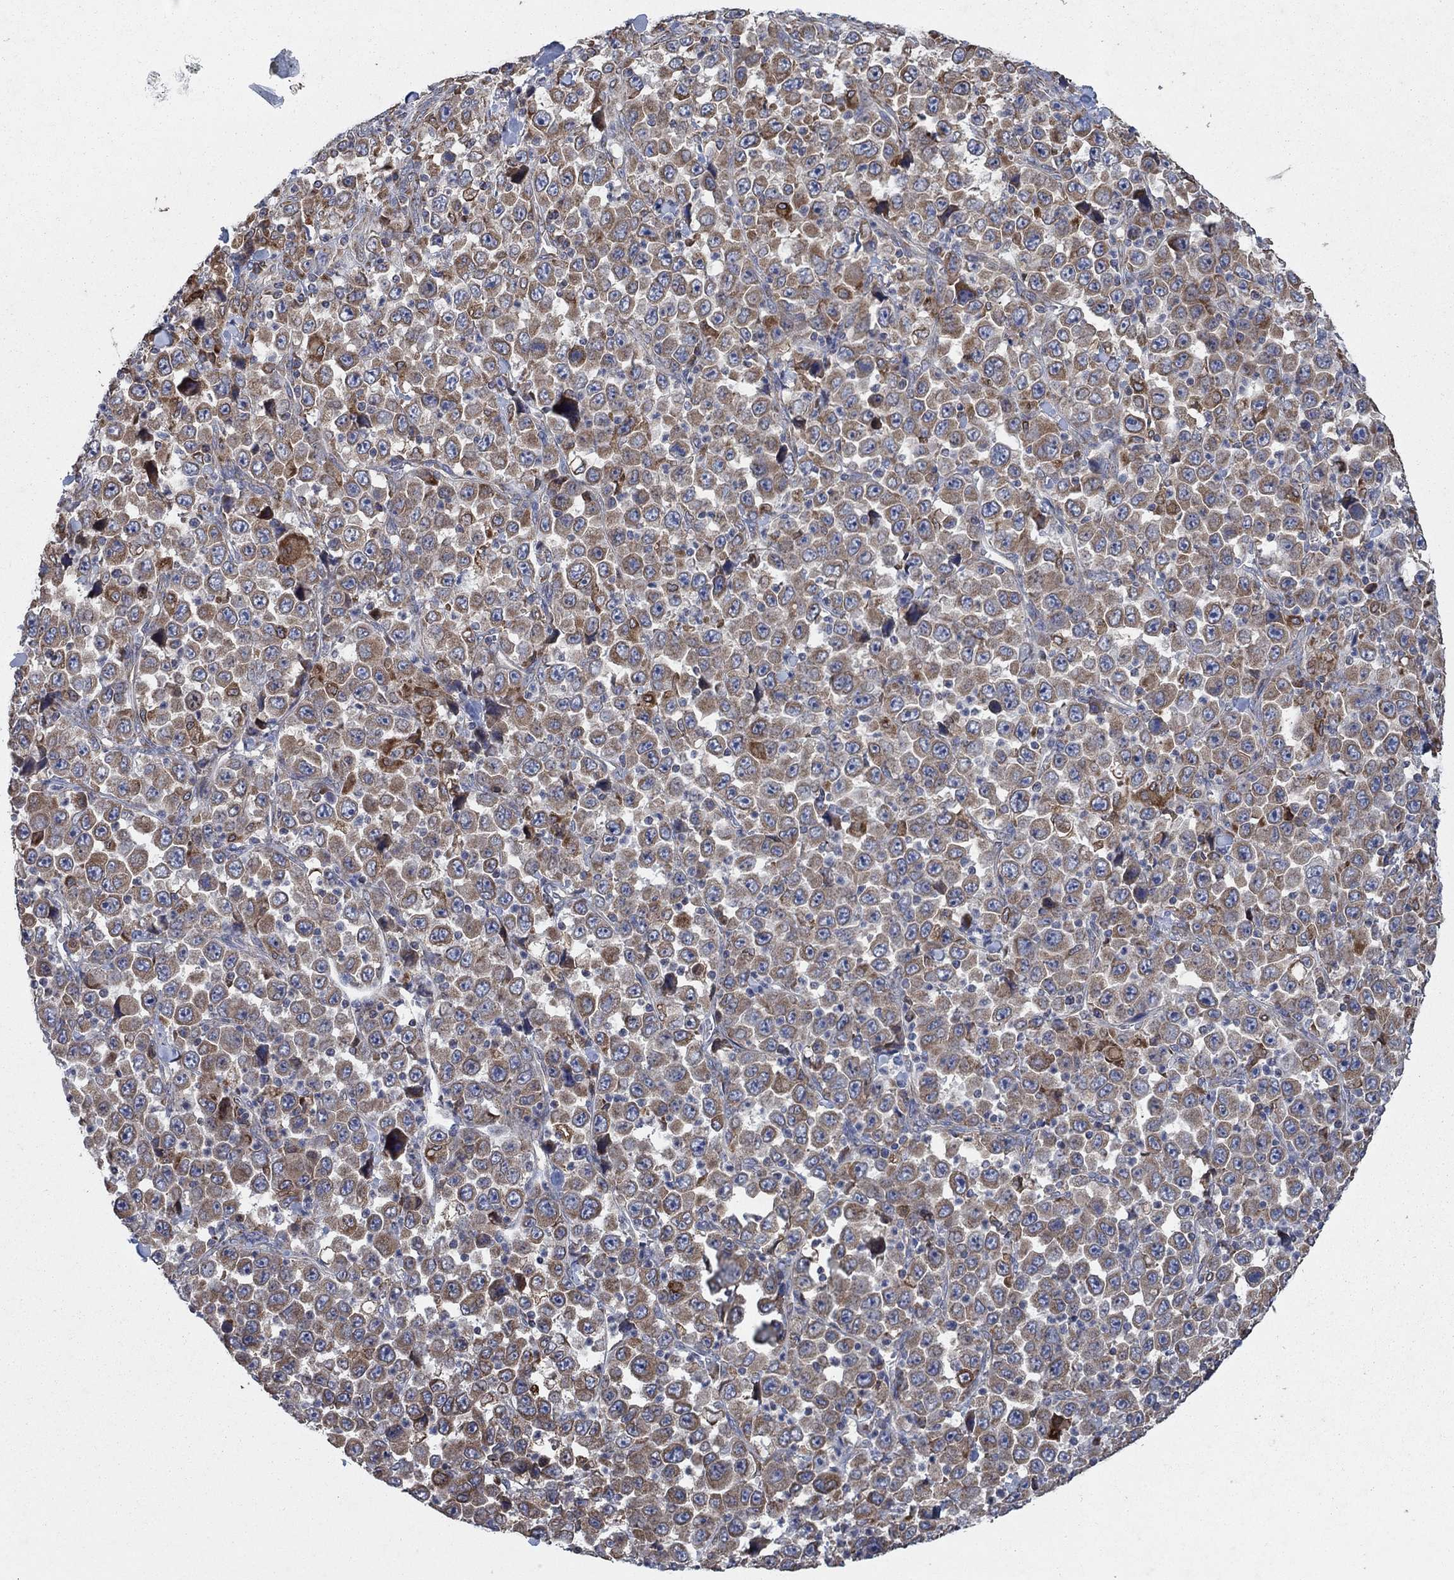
{"staining": {"intensity": "moderate", "quantity": "25%-75%", "location": "cytoplasmic/membranous"}, "tissue": "stomach cancer", "cell_type": "Tumor cells", "image_type": "cancer", "snomed": [{"axis": "morphology", "description": "Normal tissue, NOS"}, {"axis": "morphology", "description": "Adenocarcinoma, NOS"}, {"axis": "topography", "description": "Stomach, upper"}, {"axis": "topography", "description": "Stomach"}], "caption": "Immunohistochemistry of human stomach cancer demonstrates medium levels of moderate cytoplasmic/membranous expression in approximately 25%-75% of tumor cells. (IHC, brightfield microscopy, high magnification).", "gene": "NCEH1", "patient": {"sex": "male", "age": 59}}